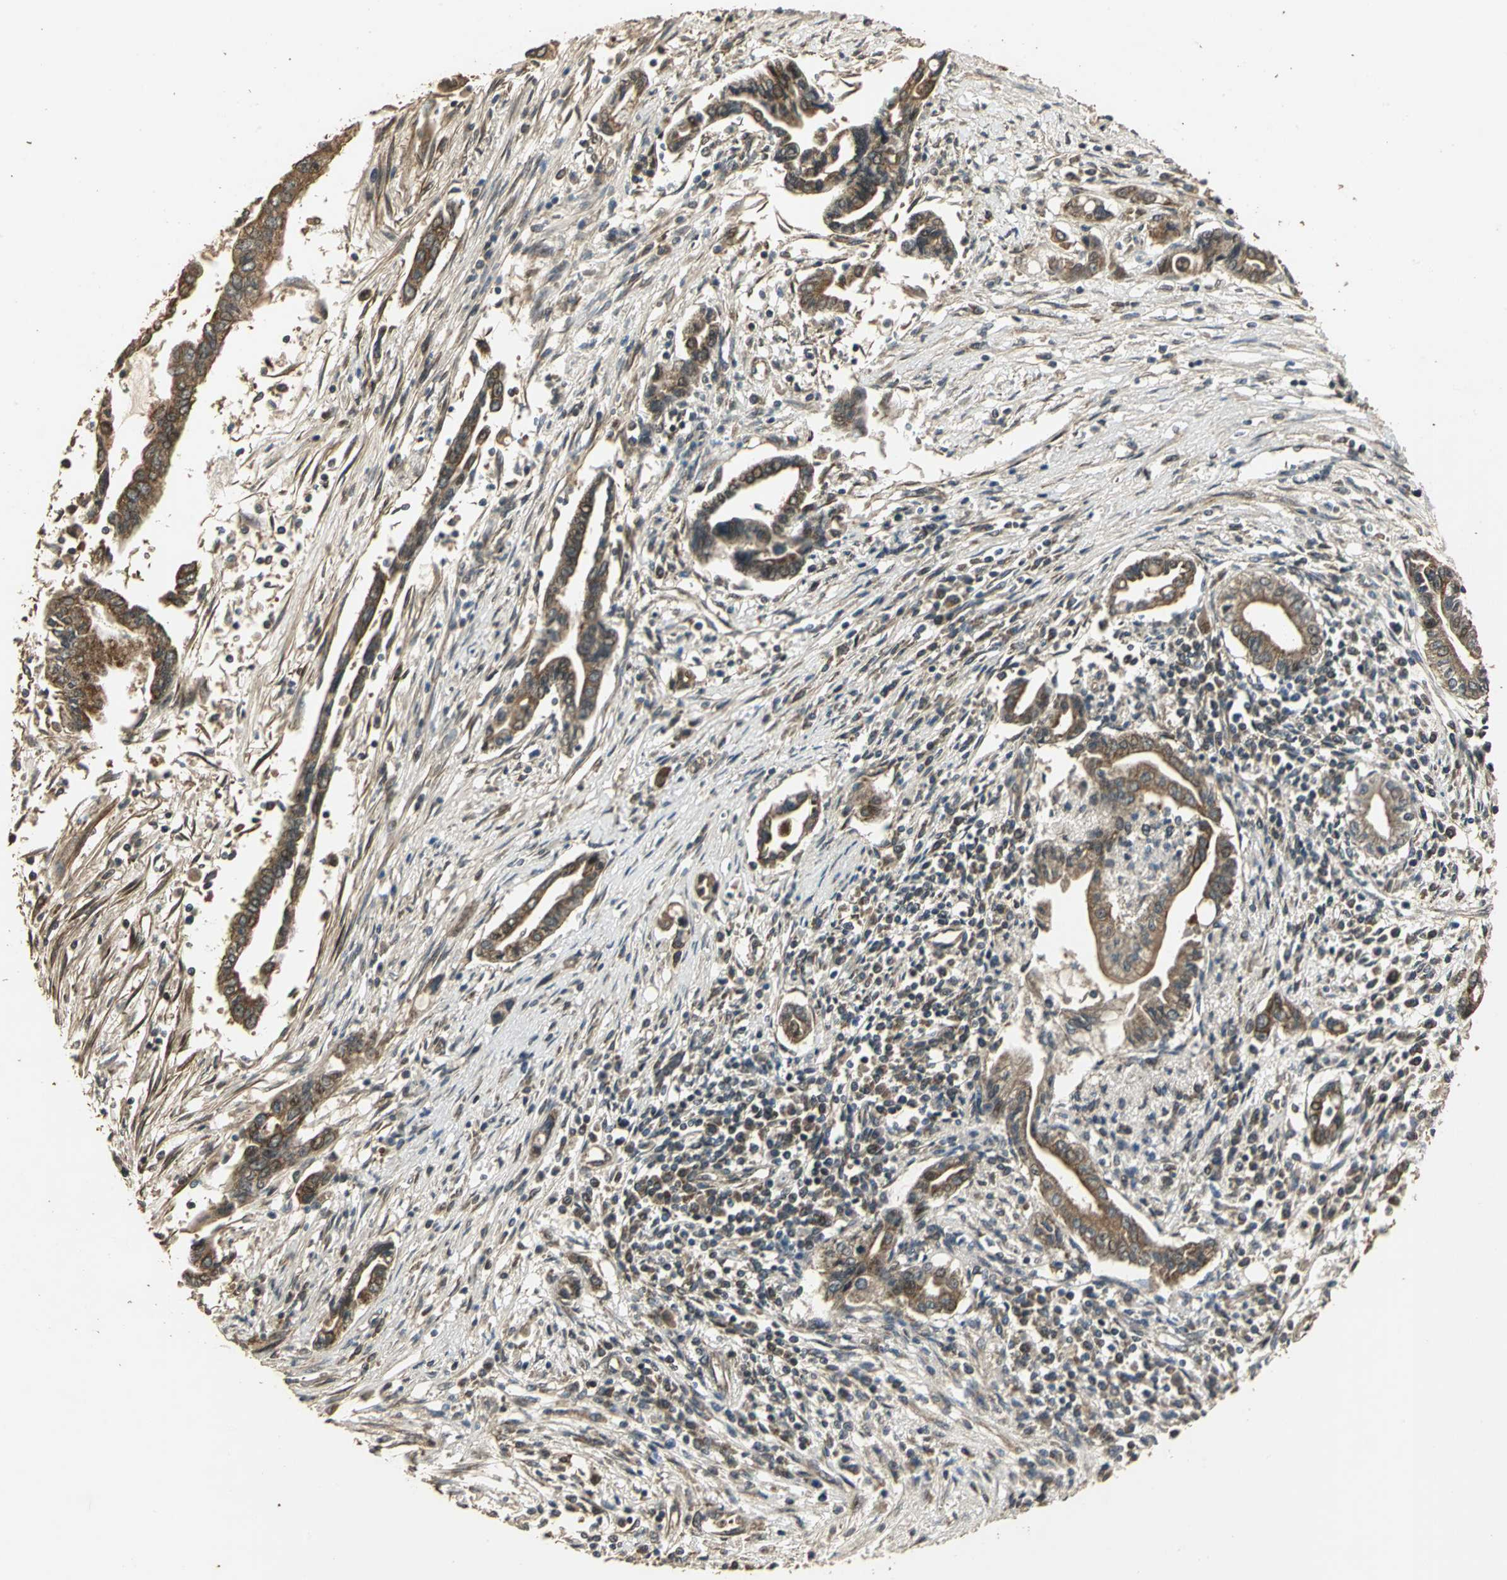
{"staining": {"intensity": "moderate", "quantity": ">75%", "location": "cytoplasmic/membranous"}, "tissue": "pancreatic cancer", "cell_type": "Tumor cells", "image_type": "cancer", "snomed": [{"axis": "morphology", "description": "Adenocarcinoma, NOS"}, {"axis": "topography", "description": "Pancreas"}], "caption": "Immunohistochemical staining of human adenocarcinoma (pancreatic) shows medium levels of moderate cytoplasmic/membranous staining in about >75% of tumor cells.", "gene": "KANK1", "patient": {"sex": "female", "age": 57}}